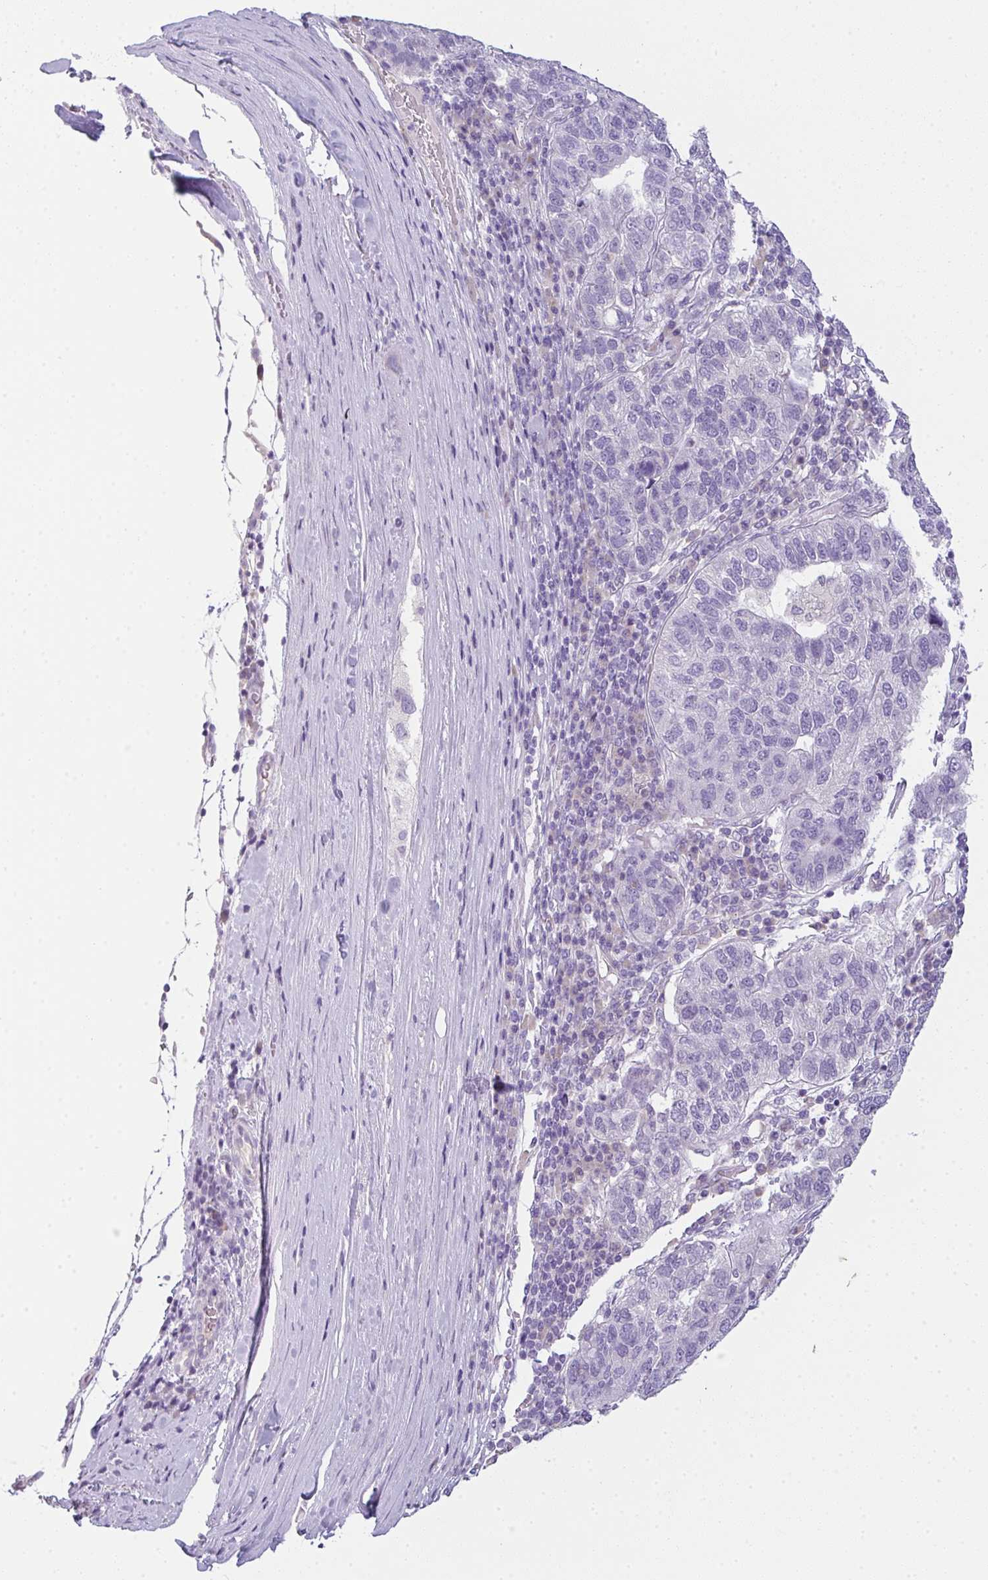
{"staining": {"intensity": "negative", "quantity": "none", "location": "none"}, "tissue": "pancreatic cancer", "cell_type": "Tumor cells", "image_type": "cancer", "snomed": [{"axis": "morphology", "description": "Adenocarcinoma, NOS"}, {"axis": "topography", "description": "Pancreas"}], "caption": "Immunohistochemistry (IHC) histopathology image of neoplastic tissue: human pancreatic cancer stained with DAB (3,3'-diaminobenzidine) exhibits no significant protein expression in tumor cells. (Stains: DAB immunohistochemistry (IHC) with hematoxylin counter stain, Microscopy: brightfield microscopy at high magnification).", "gene": "COX7B", "patient": {"sex": "female", "age": 61}}